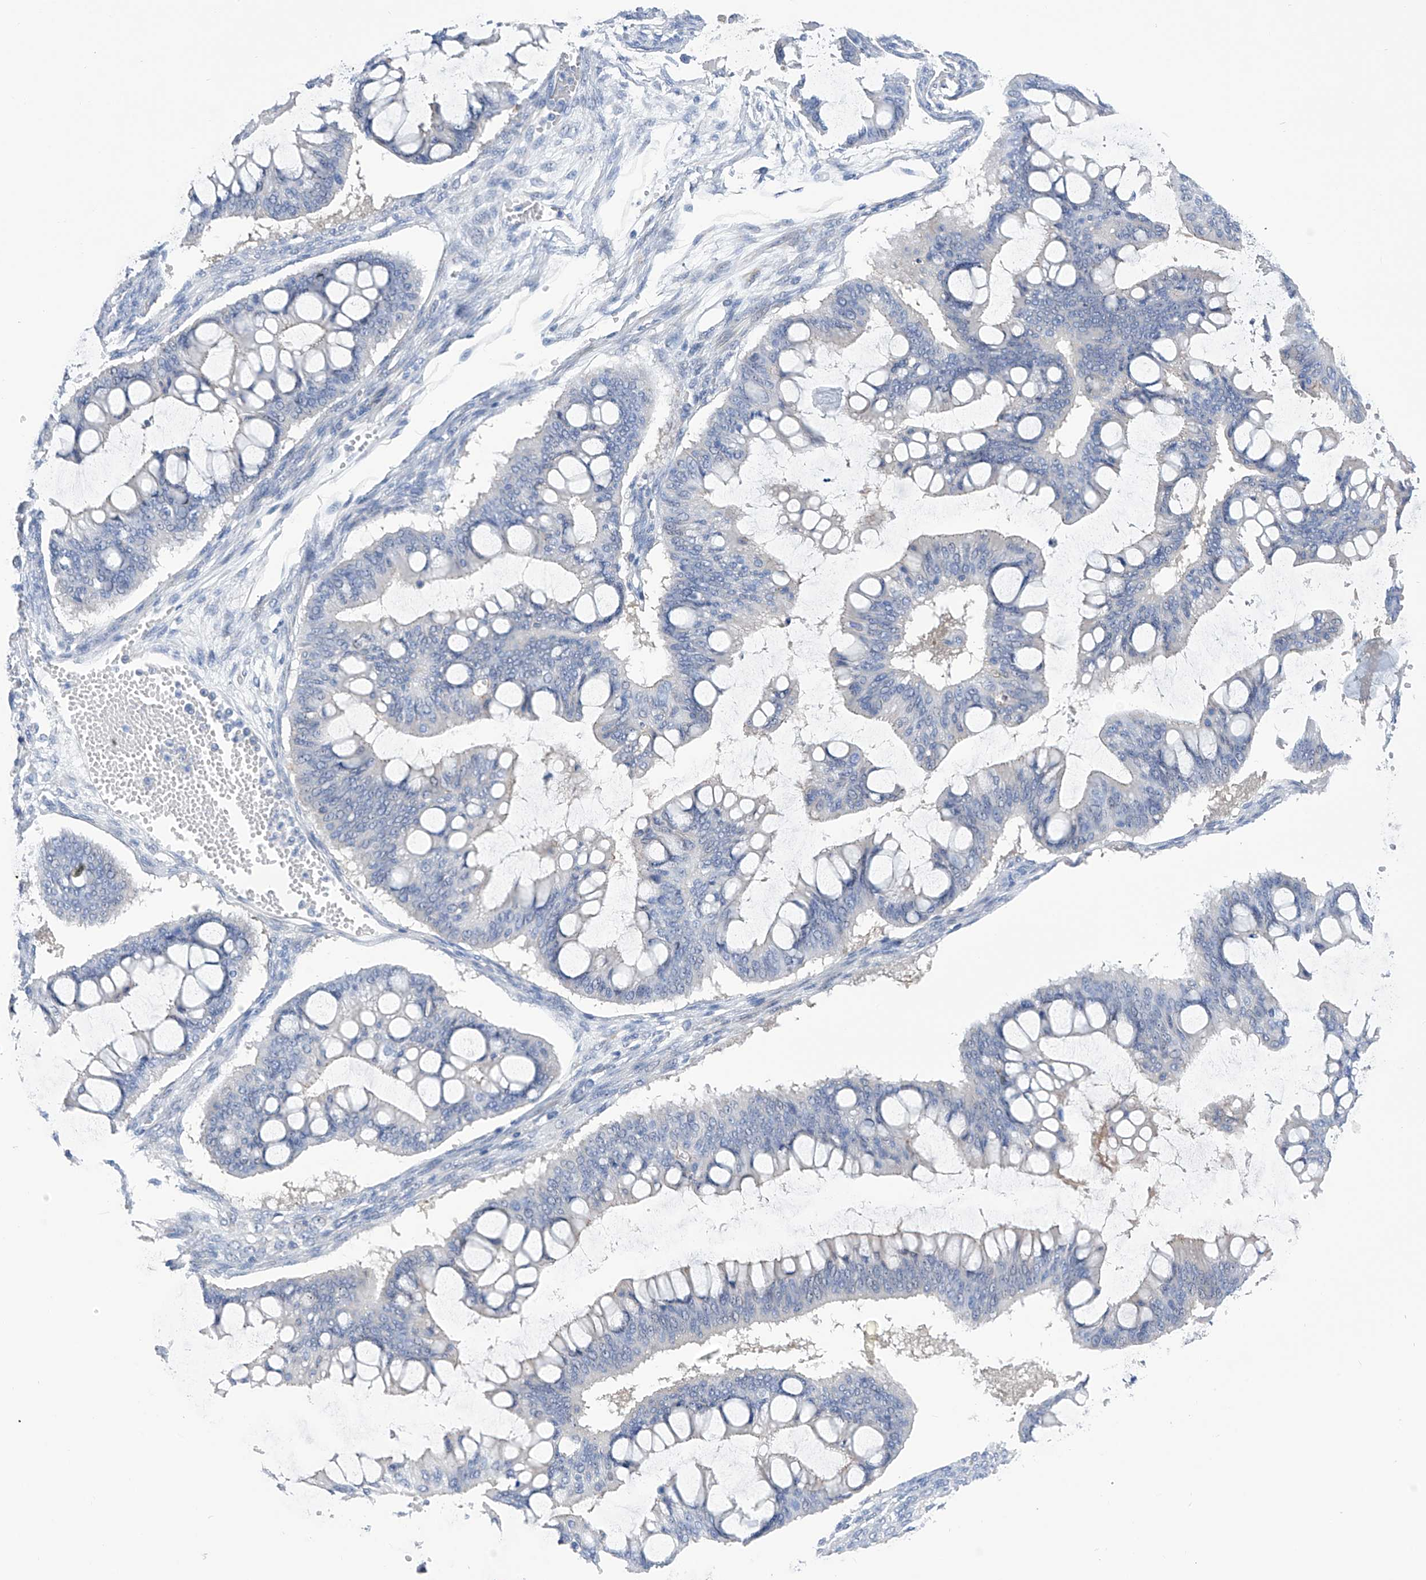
{"staining": {"intensity": "negative", "quantity": "none", "location": "none"}, "tissue": "ovarian cancer", "cell_type": "Tumor cells", "image_type": "cancer", "snomed": [{"axis": "morphology", "description": "Cystadenocarcinoma, mucinous, NOS"}, {"axis": "topography", "description": "Ovary"}], "caption": "A micrograph of human ovarian mucinous cystadenocarcinoma is negative for staining in tumor cells.", "gene": "PGM3", "patient": {"sex": "female", "age": 73}}